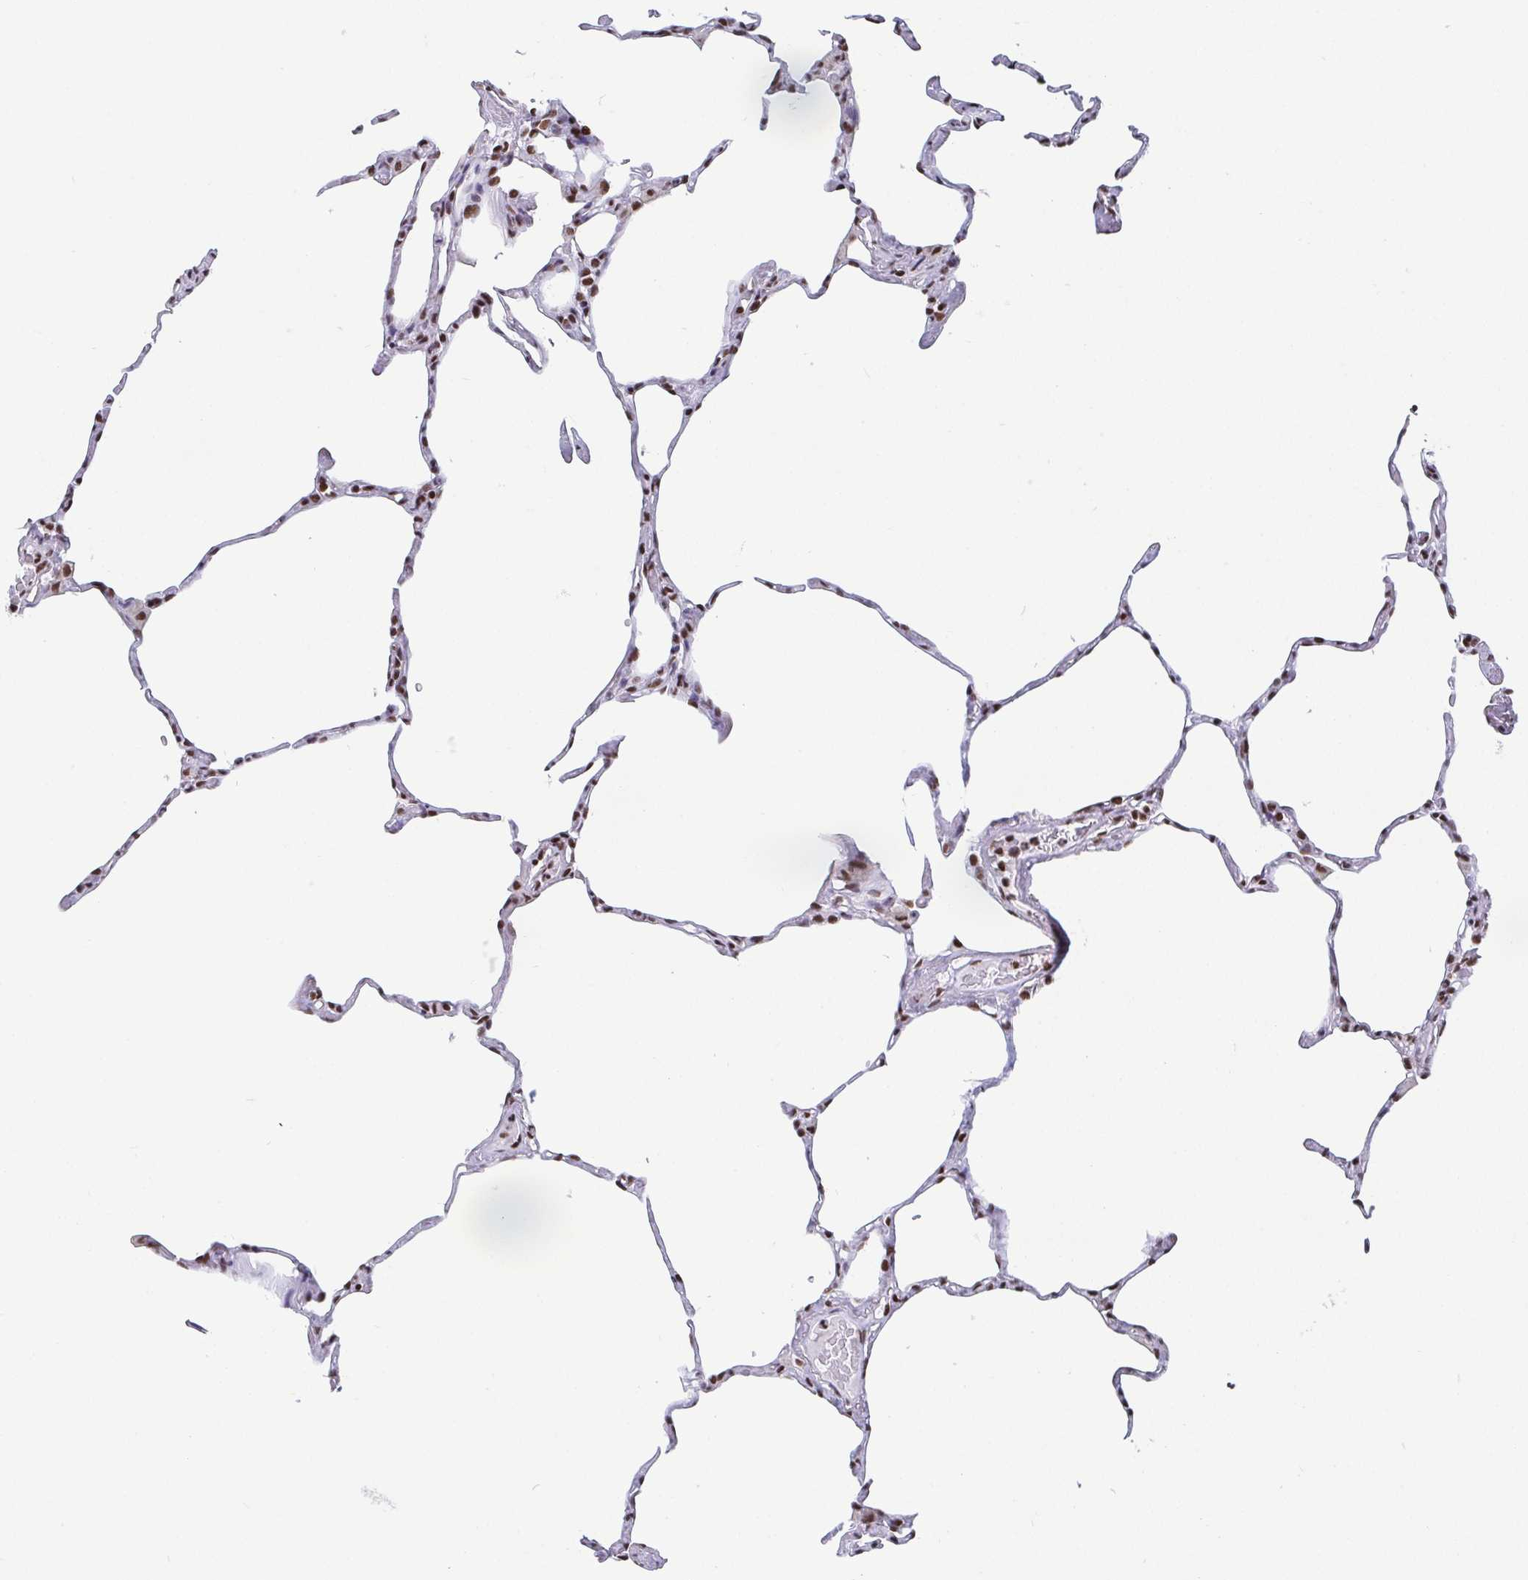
{"staining": {"intensity": "moderate", "quantity": "25%-75%", "location": "cytoplasmic/membranous"}, "tissue": "lung", "cell_type": "Alveolar cells", "image_type": "normal", "snomed": [{"axis": "morphology", "description": "Normal tissue, NOS"}, {"axis": "topography", "description": "Lung"}], "caption": "A brown stain highlights moderate cytoplasmic/membranous staining of a protein in alveolar cells of normal human lung.", "gene": "CTCF", "patient": {"sex": "male", "age": 65}}